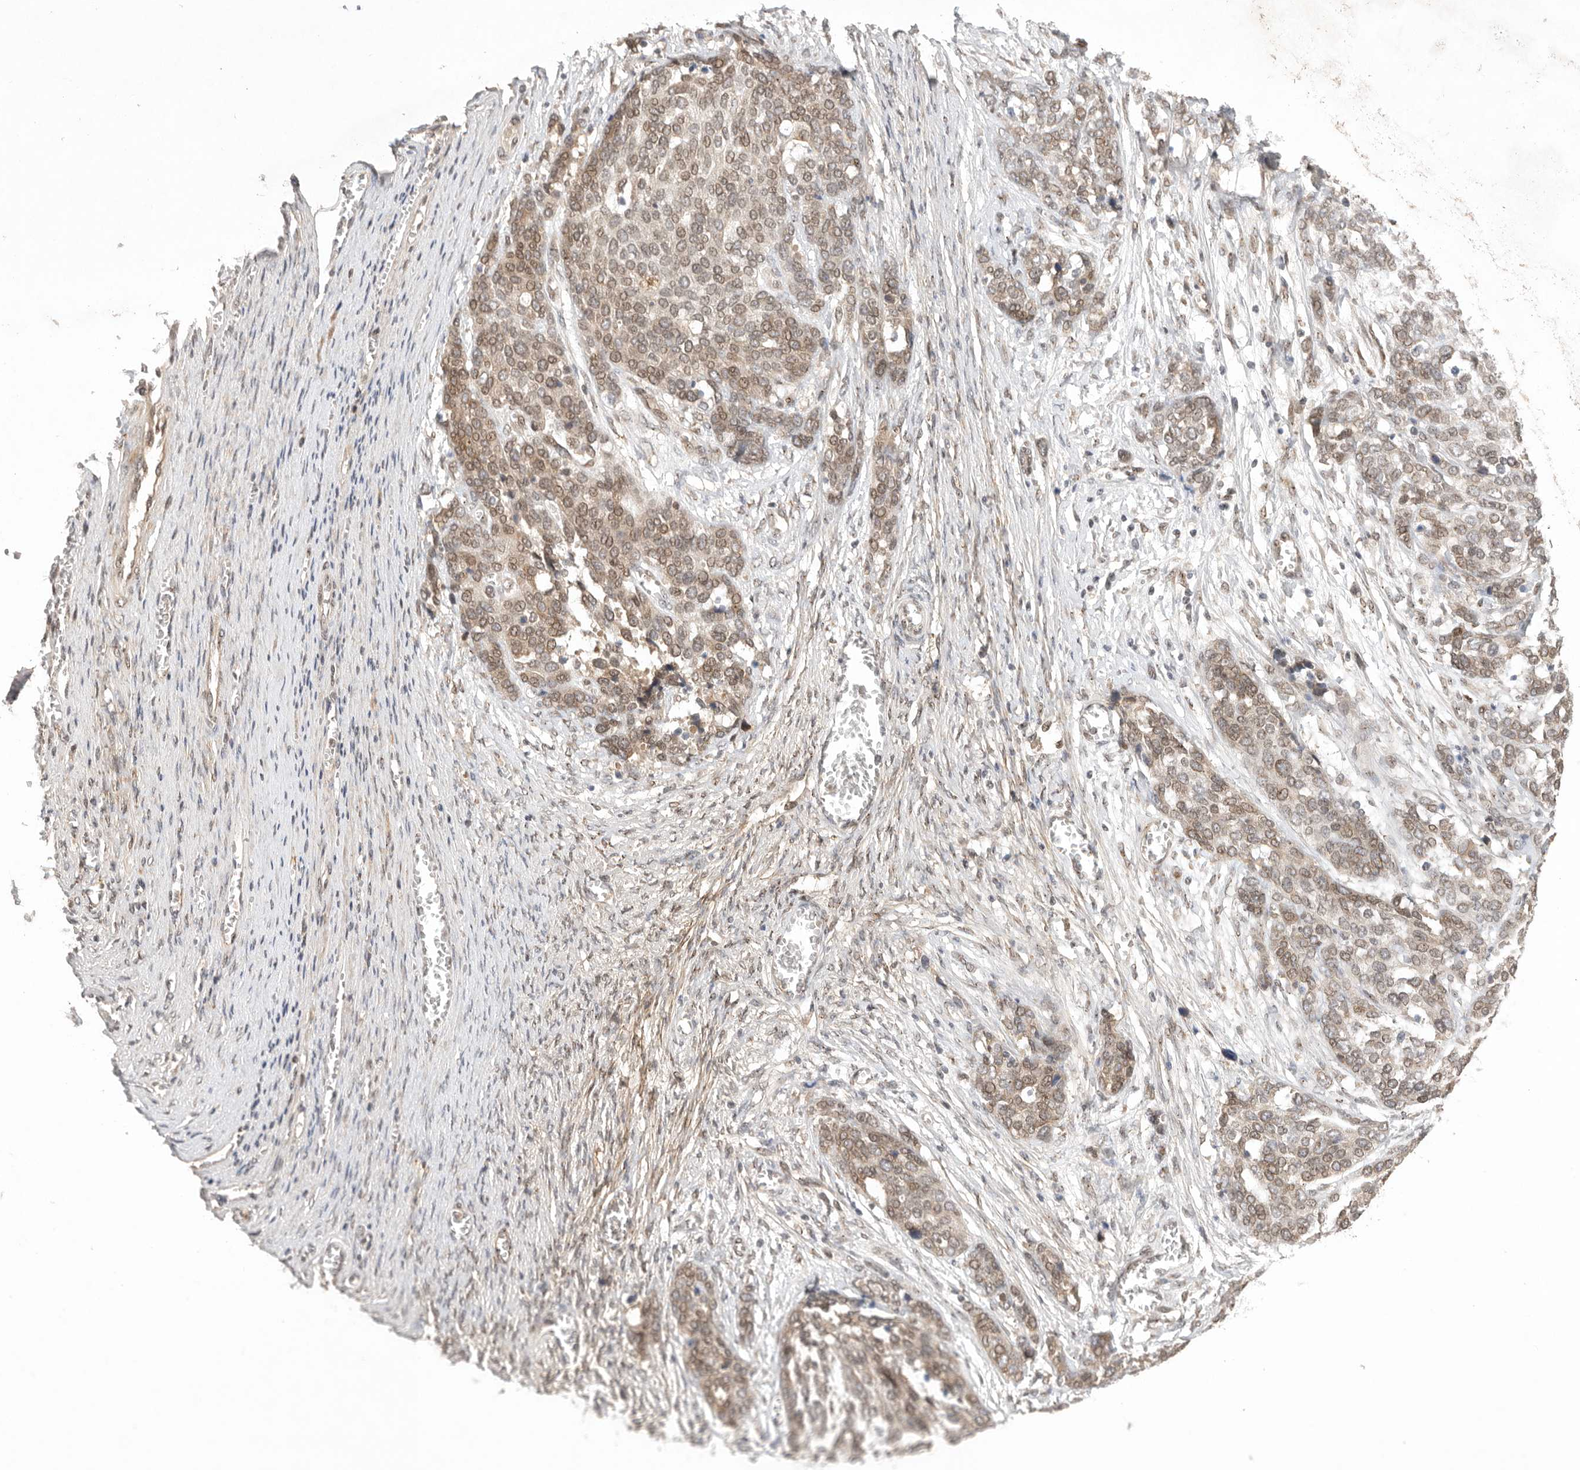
{"staining": {"intensity": "moderate", "quantity": "25%-75%", "location": "cytoplasmic/membranous,nuclear"}, "tissue": "ovarian cancer", "cell_type": "Tumor cells", "image_type": "cancer", "snomed": [{"axis": "morphology", "description": "Cystadenocarcinoma, serous, NOS"}, {"axis": "topography", "description": "Ovary"}], "caption": "Immunohistochemistry micrograph of neoplastic tissue: human ovarian cancer (serous cystadenocarcinoma) stained using immunohistochemistry shows medium levels of moderate protein expression localized specifically in the cytoplasmic/membranous and nuclear of tumor cells, appearing as a cytoplasmic/membranous and nuclear brown color.", "gene": "LEMD3", "patient": {"sex": "female", "age": 44}}